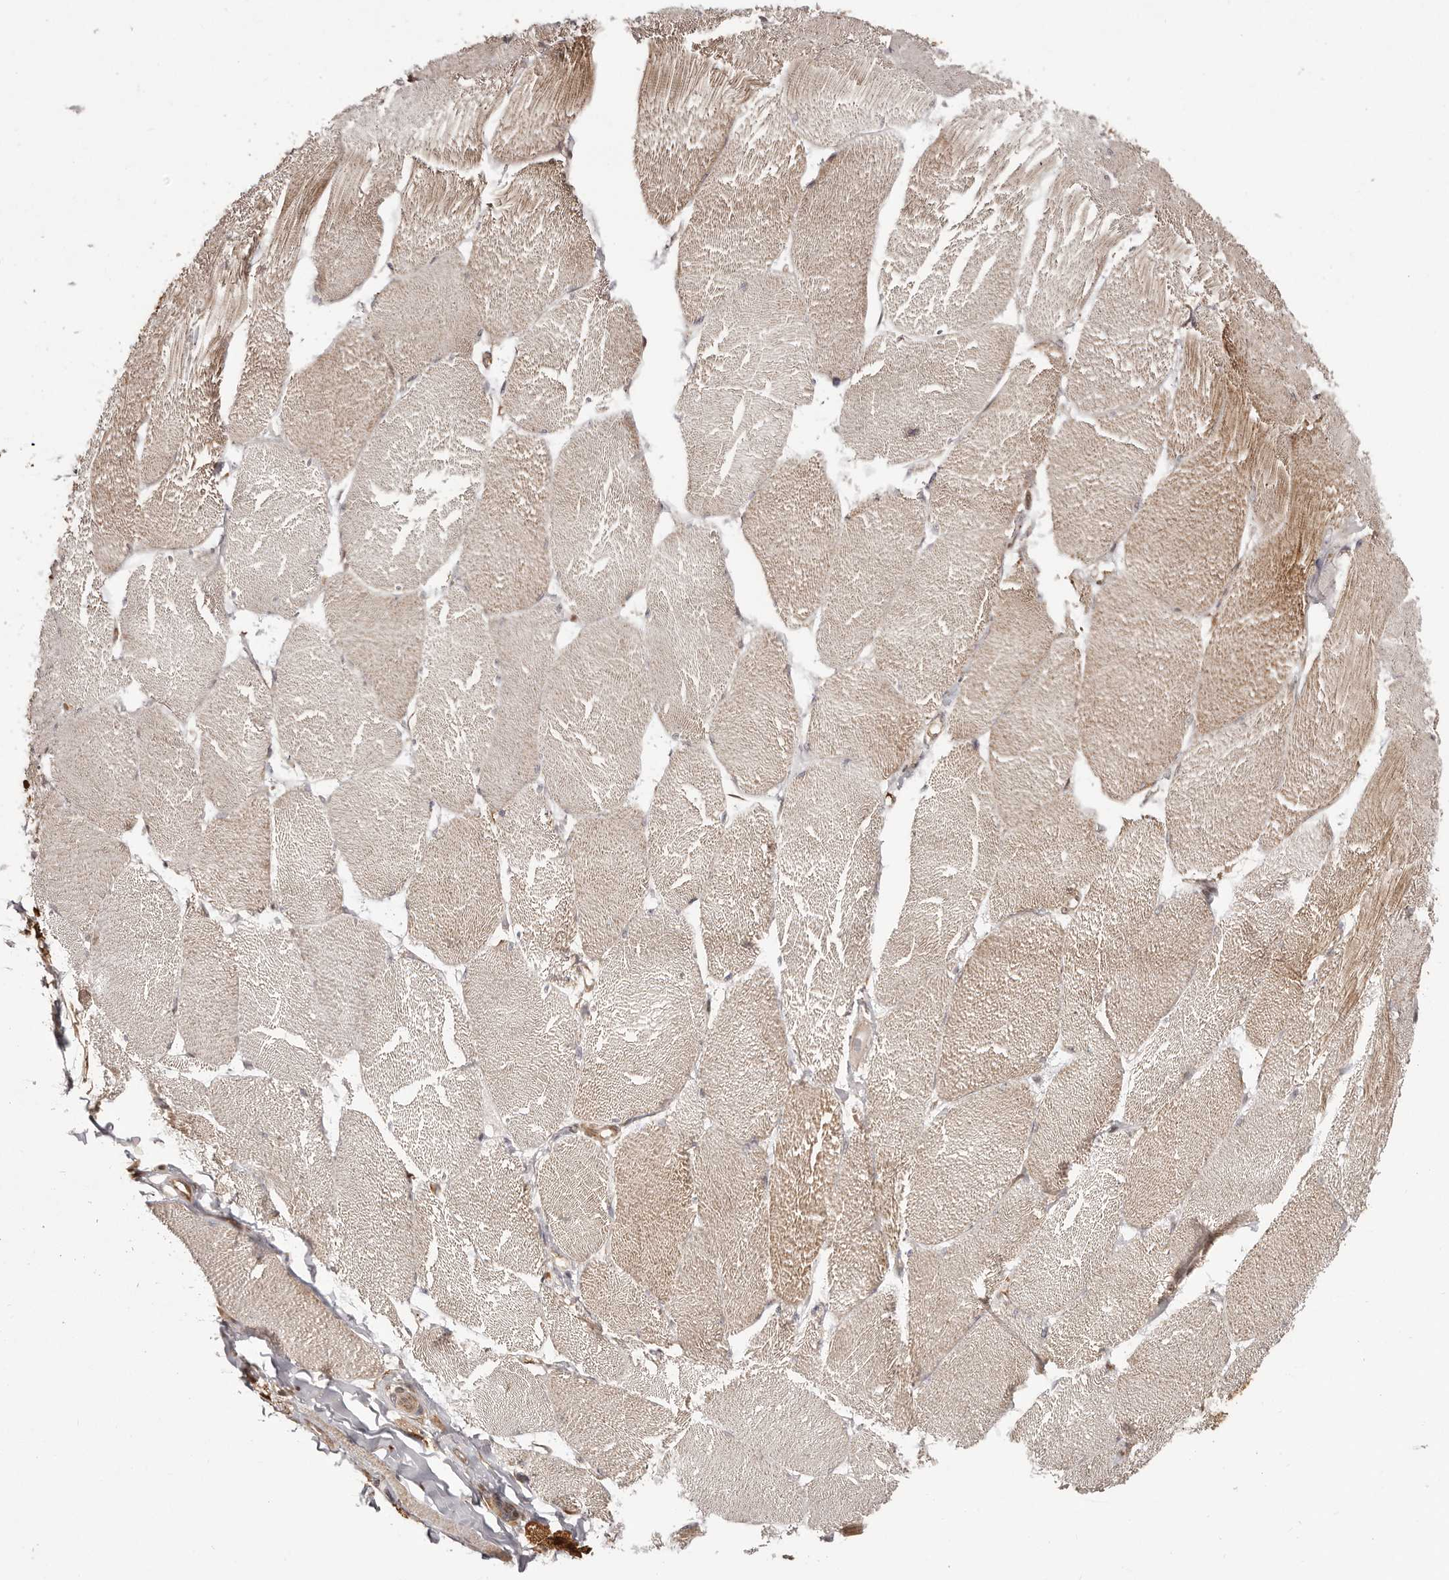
{"staining": {"intensity": "weak", "quantity": "25%-75%", "location": "cytoplasmic/membranous"}, "tissue": "skeletal muscle", "cell_type": "Myocytes", "image_type": "normal", "snomed": [{"axis": "morphology", "description": "Normal tissue, NOS"}, {"axis": "topography", "description": "Skin"}, {"axis": "topography", "description": "Skeletal muscle"}], "caption": "Myocytes demonstrate low levels of weak cytoplasmic/membranous positivity in about 25%-75% of cells in benign human skeletal muscle.", "gene": "GFOD1", "patient": {"sex": "male", "age": 83}}